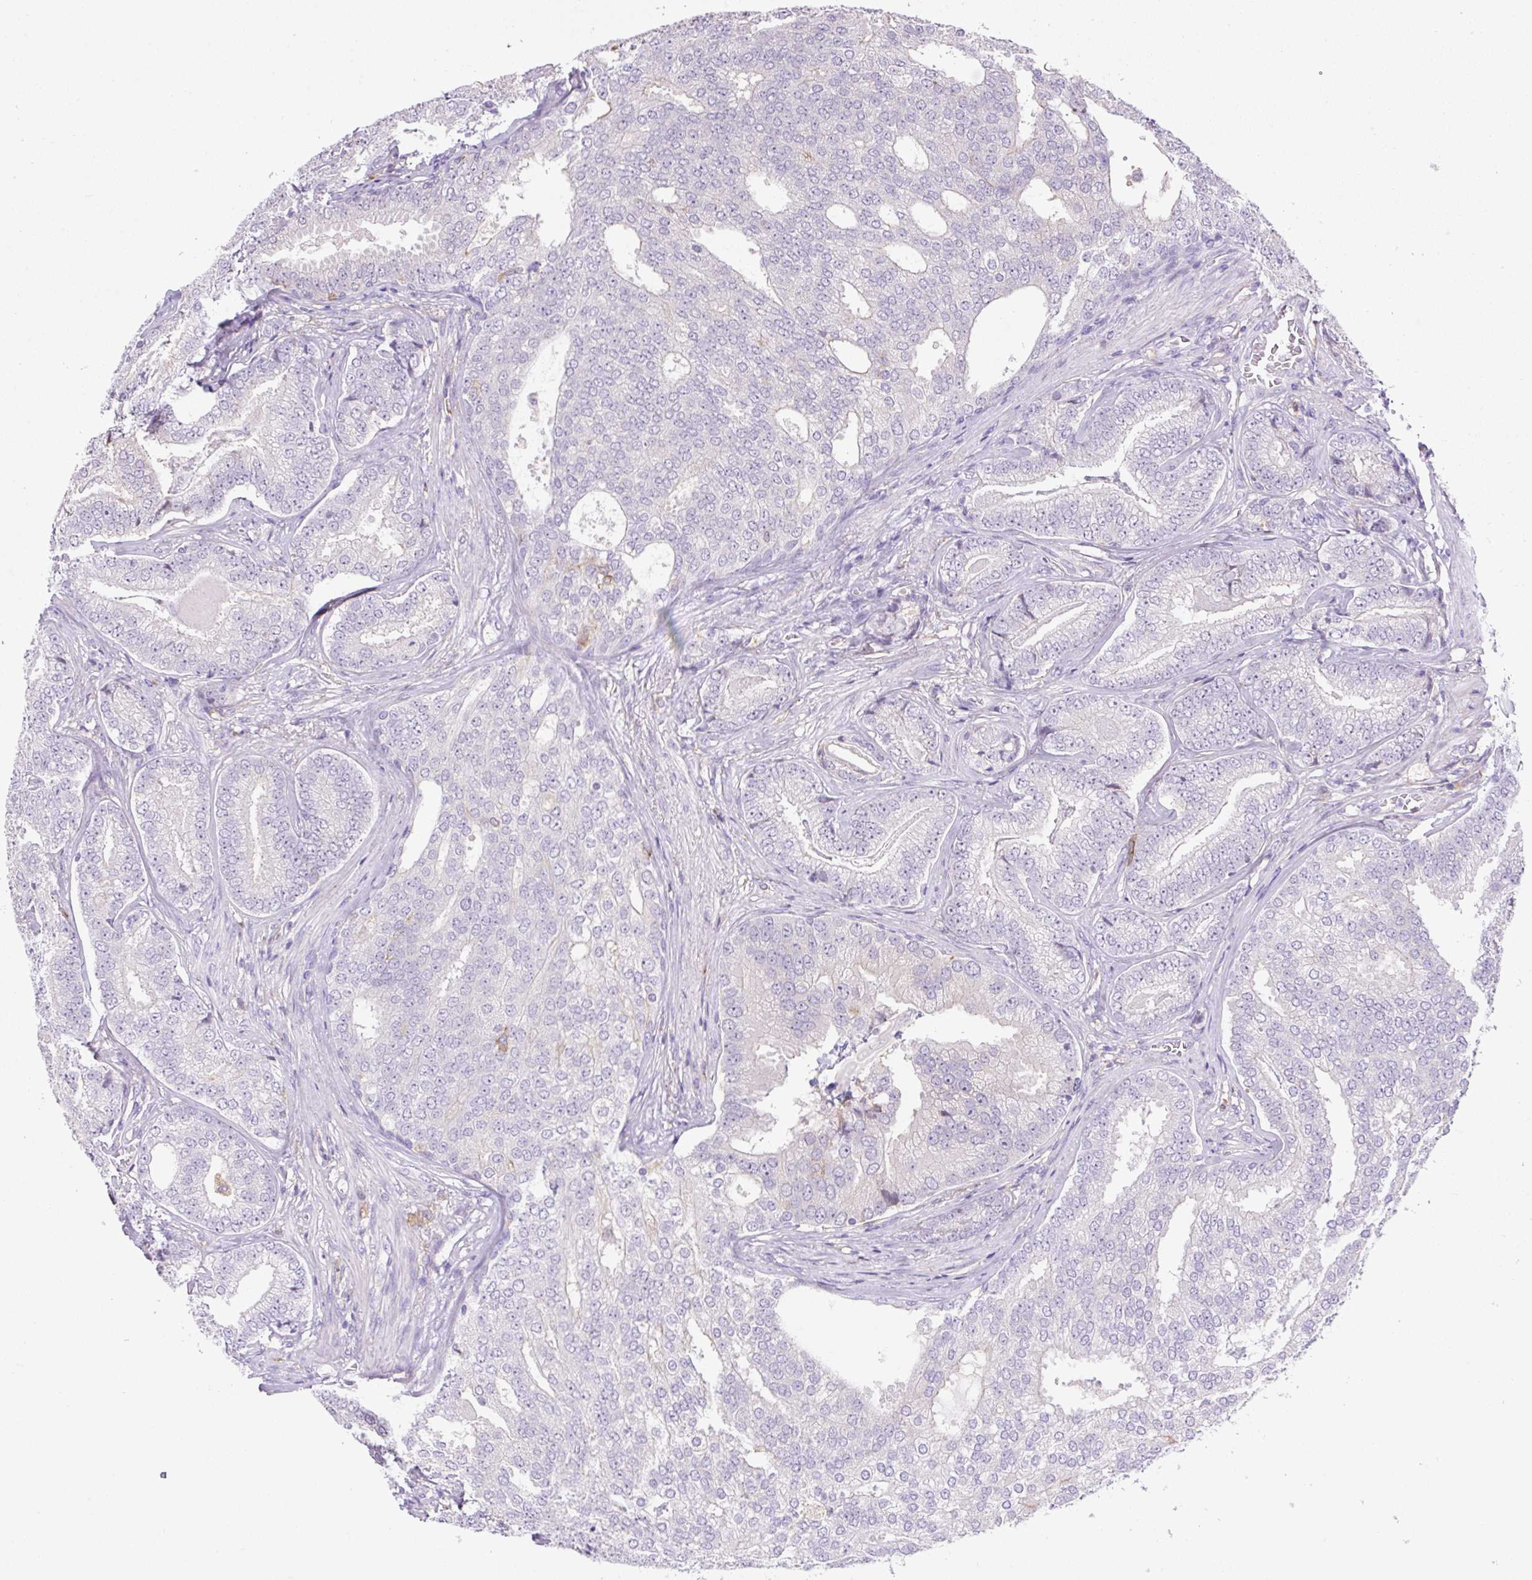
{"staining": {"intensity": "negative", "quantity": "none", "location": "none"}, "tissue": "prostate cancer", "cell_type": "Tumor cells", "image_type": "cancer", "snomed": [{"axis": "morphology", "description": "Adenocarcinoma, Low grade"}, {"axis": "topography", "description": "Prostate"}], "caption": "Prostate cancer (adenocarcinoma (low-grade)) was stained to show a protein in brown. There is no significant staining in tumor cells.", "gene": "TDRD15", "patient": {"sex": "male", "age": 63}}